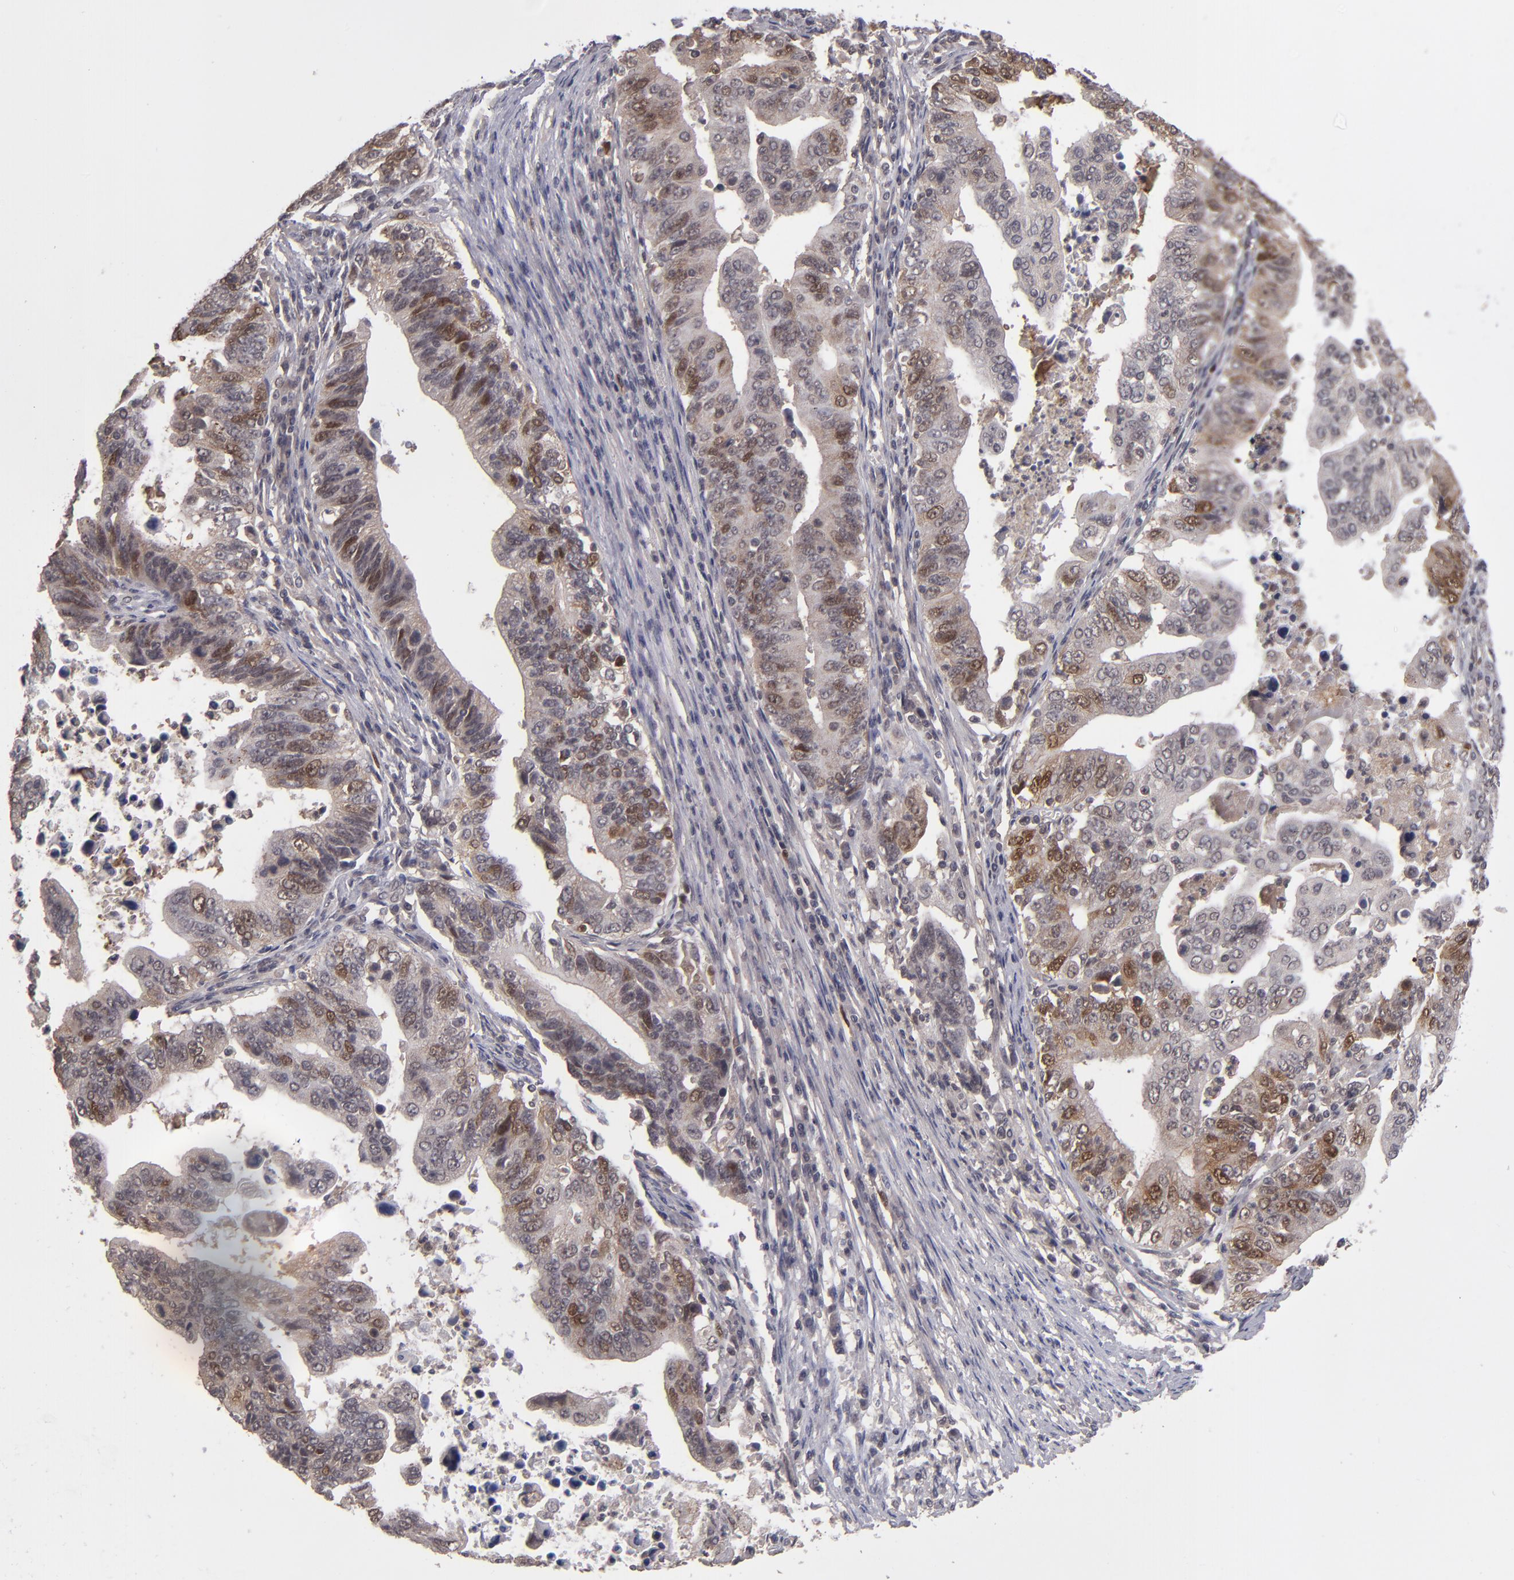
{"staining": {"intensity": "moderate", "quantity": "25%-75%", "location": "cytoplasmic/membranous"}, "tissue": "stomach cancer", "cell_type": "Tumor cells", "image_type": "cancer", "snomed": [{"axis": "morphology", "description": "Adenocarcinoma, NOS"}, {"axis": "topography", "description": "Stomach, upper"}], "caption": "Protein positivity by immunohistochemistry (IHC) demonstrates moderate cytoplasmic/membranous positivity in approximately 25%-75% of tumor cells in stomach adenocarcinoma.", "gene": "TYMS", "patient": {"sex": "female", "age": 50}}